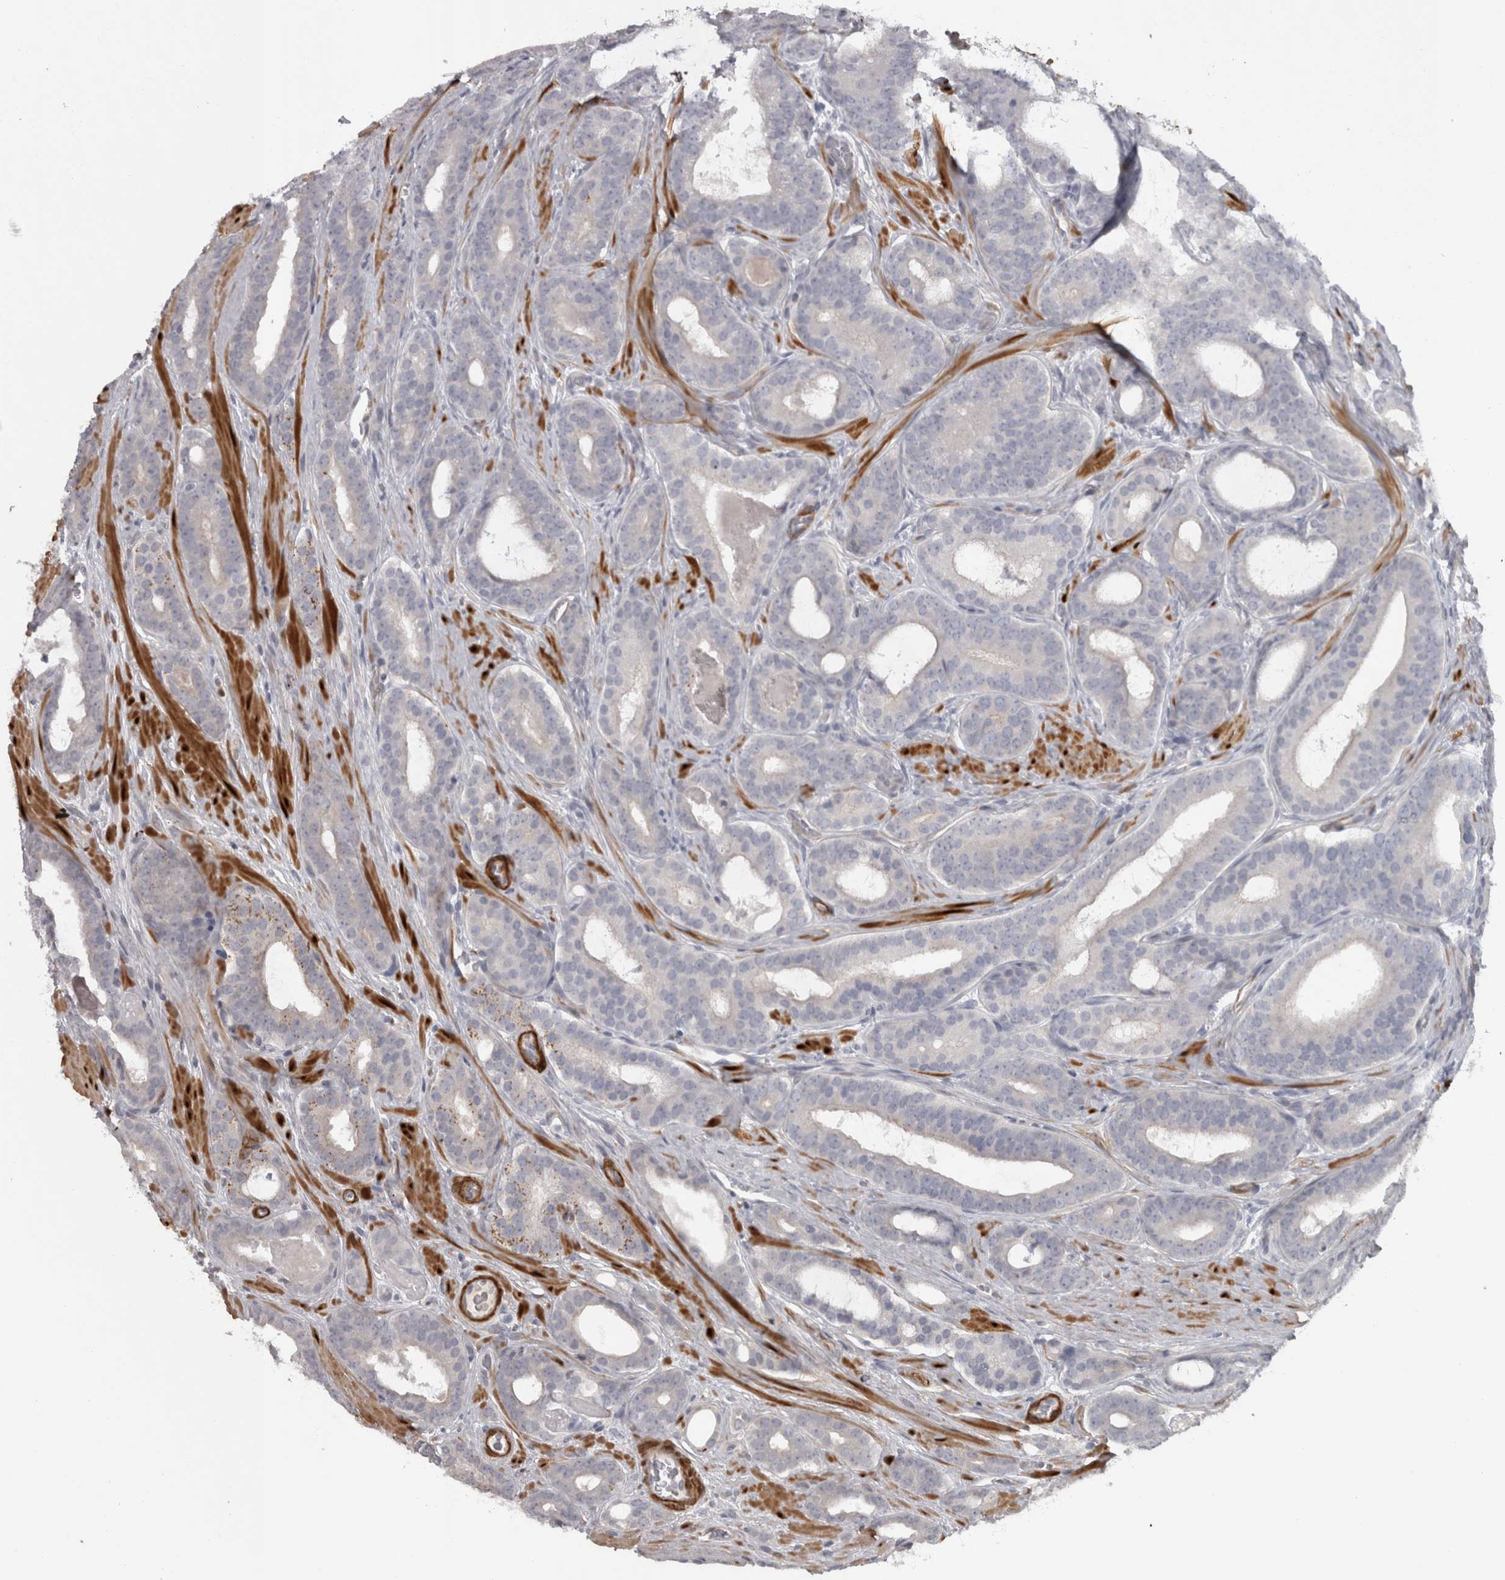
{"staining": {"intensity": "negative", "quantity": "none", "location": "none"}, "tissue": "prostate cancer", "cell_type": "Tumor cells", "image_type": "cancer", "snomed": [{"axis": "morphology", "description": "Adenocarcinoma, High grade"}, {"axis": "topography", "description": "Prostate"}], "caption": "Prostate high-grade adenocarcinoma was stained to show a protein in brown. There is no significant staining in tumor cells.", "gene": "PPP1R12B", "patient": {"sex": "male", "age": 60}}